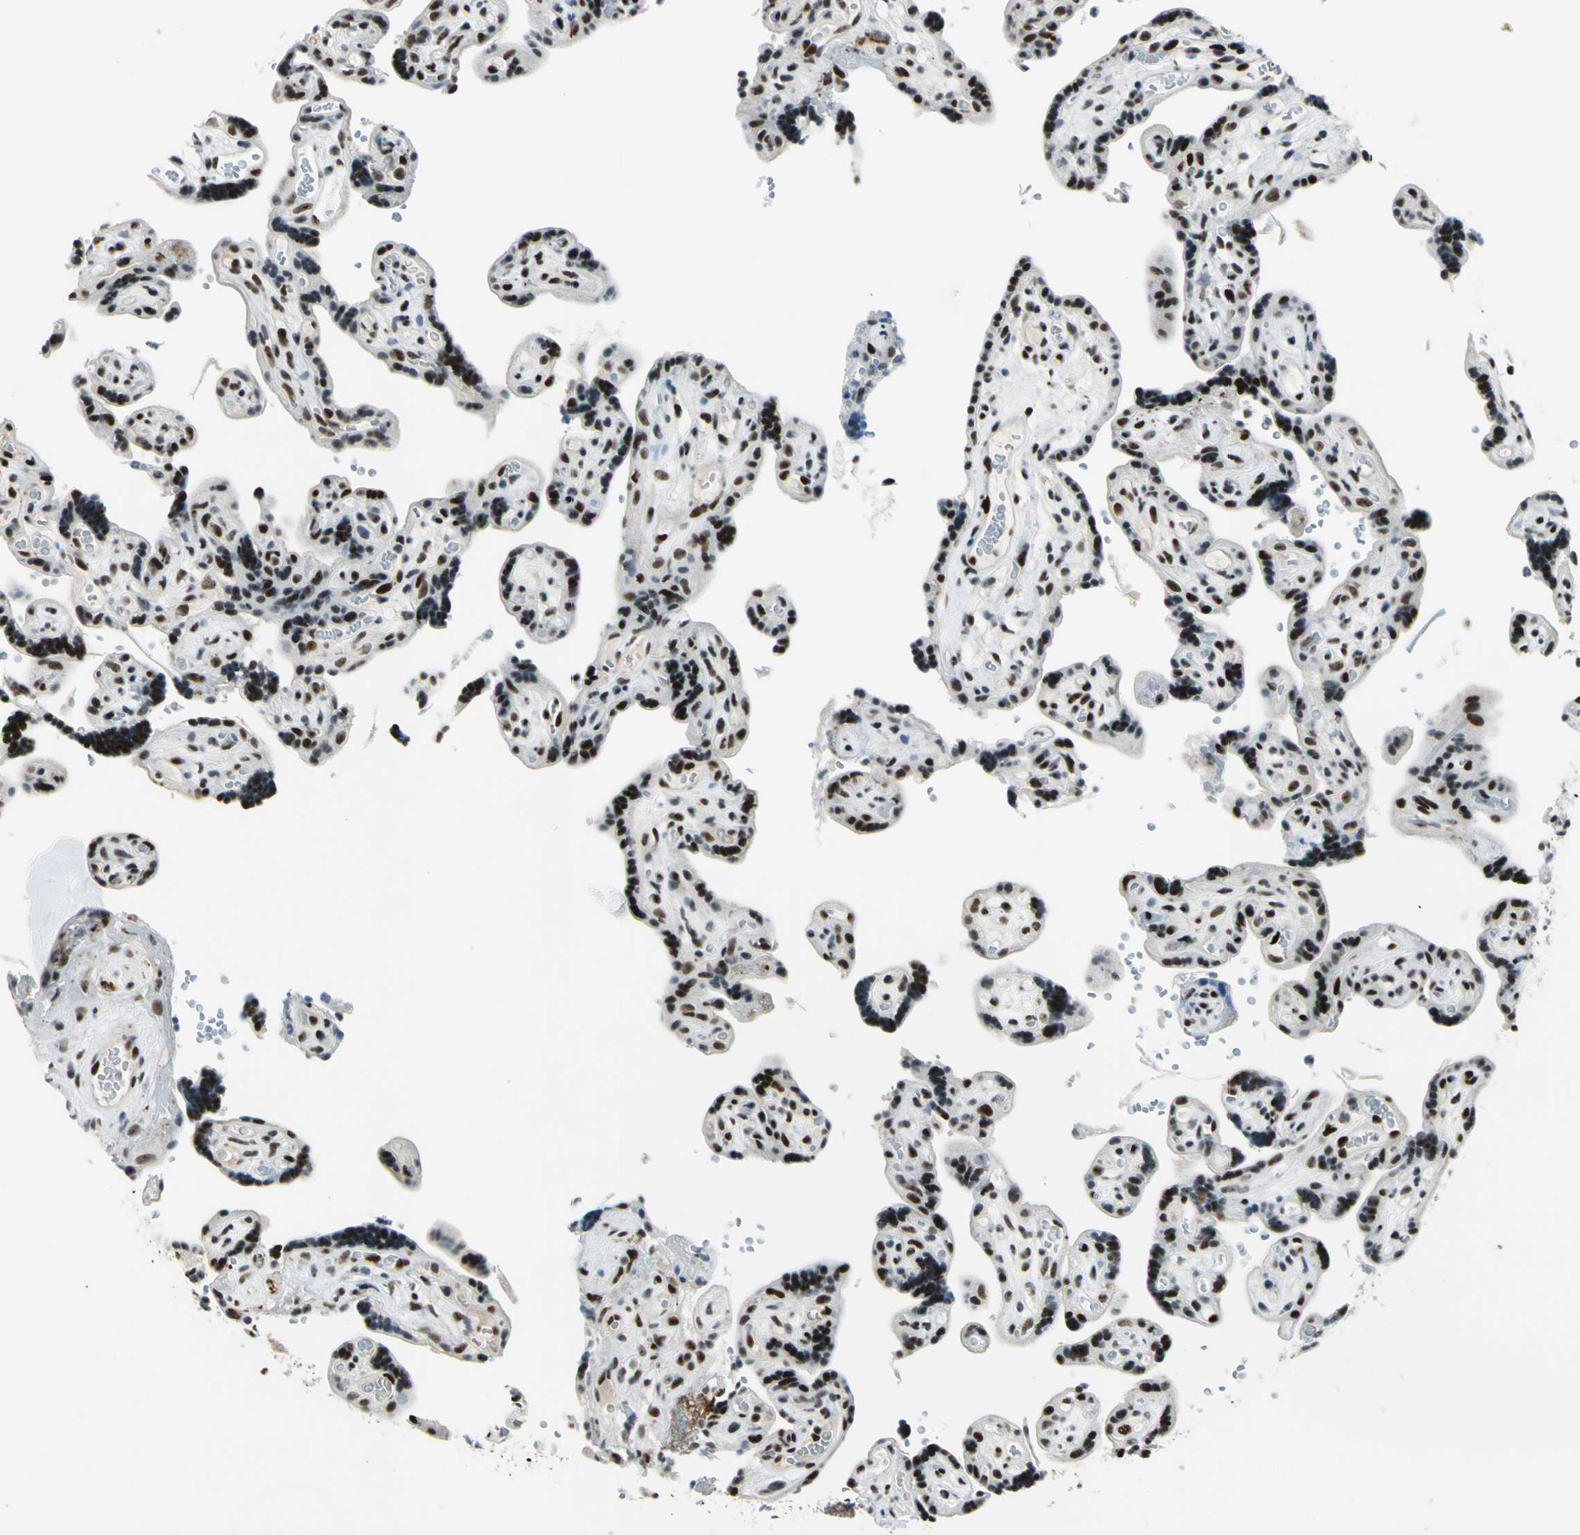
{"staining": {"intensity": "strong", "quantity": ">75%", "location": "nuclear"}, "tissue": "placenta", "cell_type": "Decidual cells", "image_type": "normal", "snomed": [{"axis": "morphology", "description": "Normal tissue, NOS"}, {"axis": "topography", "description": "Placenta"}], "caption": "Strong nuclear positivity for a protein is appreciated in approximately >75% of decidual cells of unremarkable placenta using immunohistochemistry.", "gene": "KAT6B", "patient": {"sex": "female", "age": 30}}